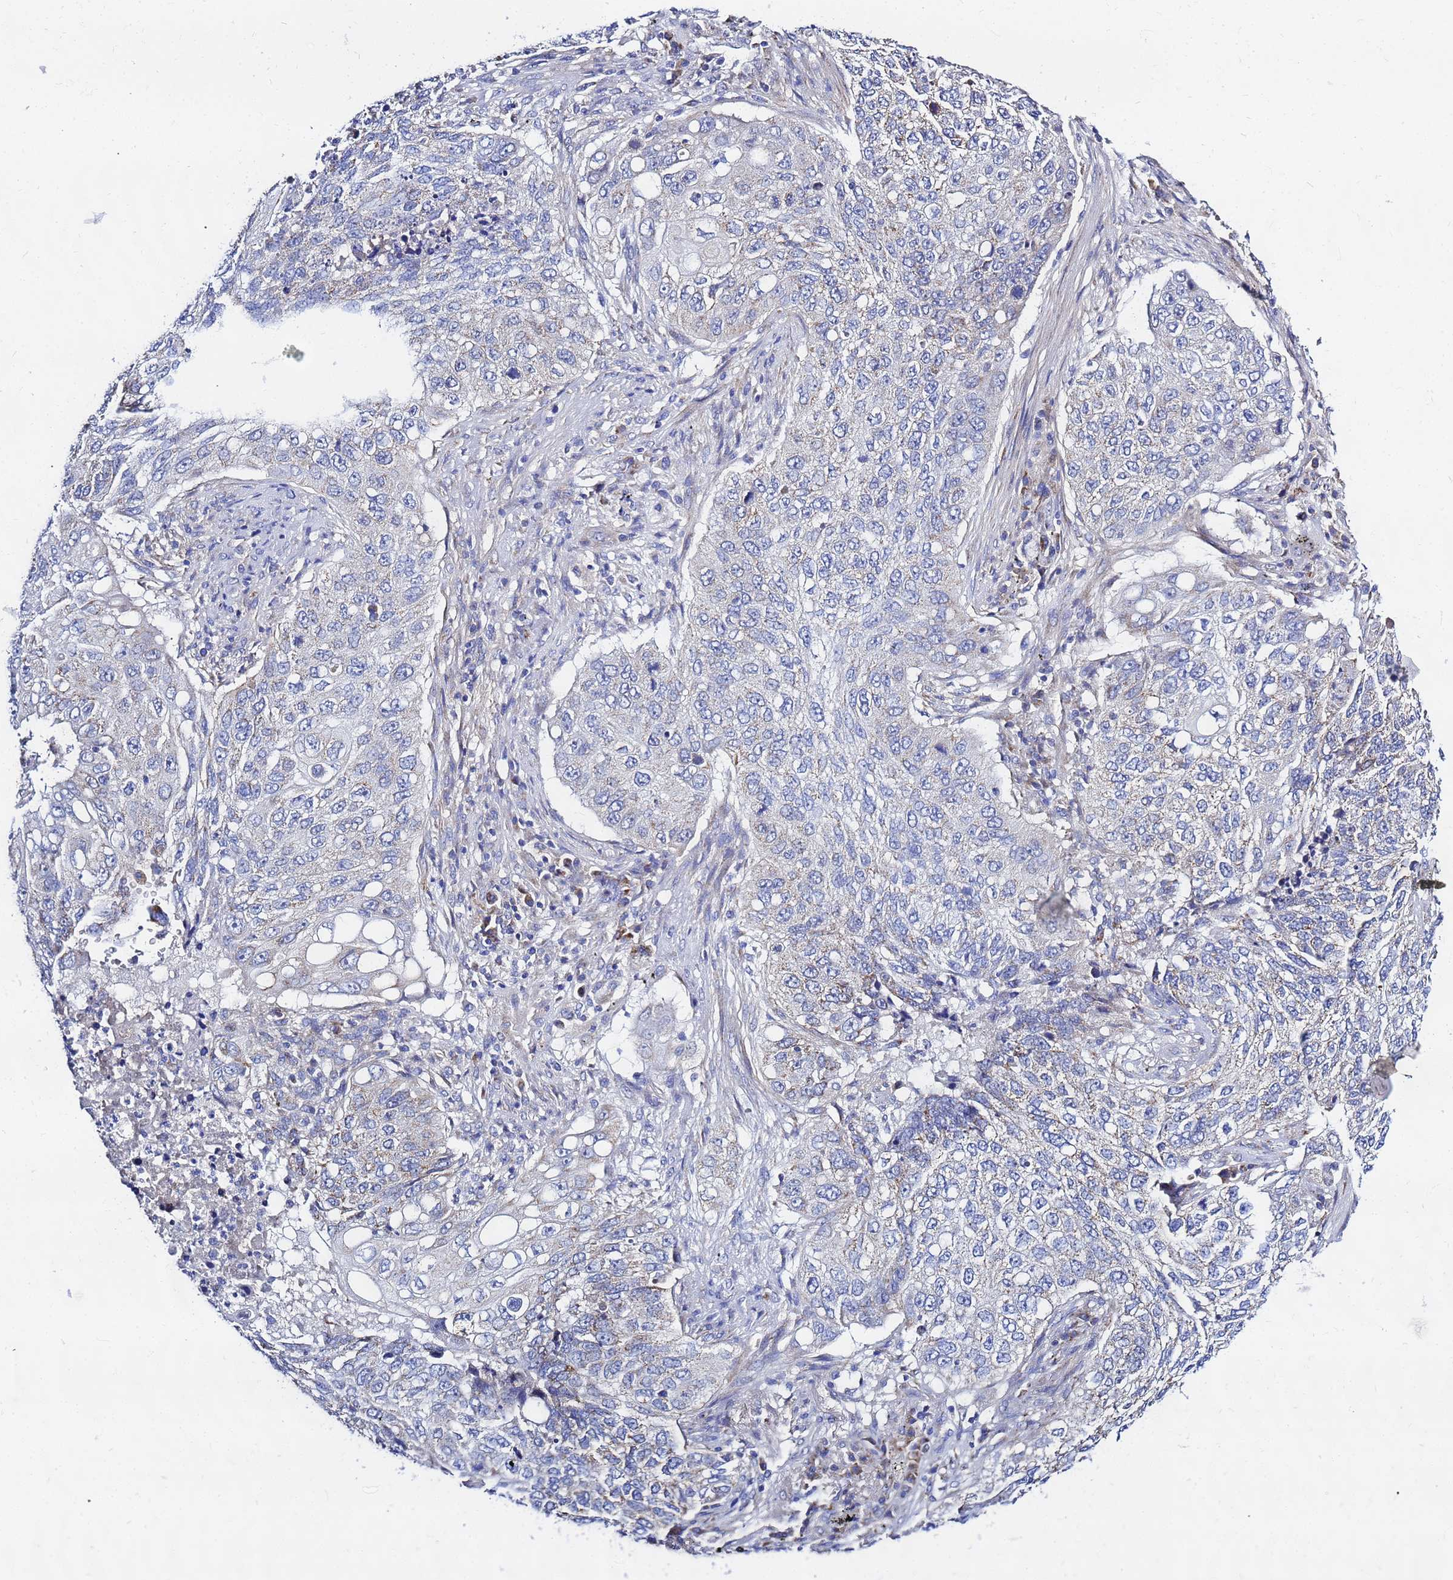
{"staining": {"intensity": "weak", "quantity": "<25%", "location": "cytoplasmic/membranous"}, "tissue": "lung cancer", "cell_type": "Tumor cells", "image_type": "cancer", "snomed": [{"axis": "morphology", "description": "Squamous cell carcinoma, NOS"}, {"axis": "topography", "description": "Lung"}], "caption": "There is no significant positivity in tumor cells of lung squamous cell carcinoma.", "gene": "FAHD2A", "patient": {"sex": "female", "age": 63}}